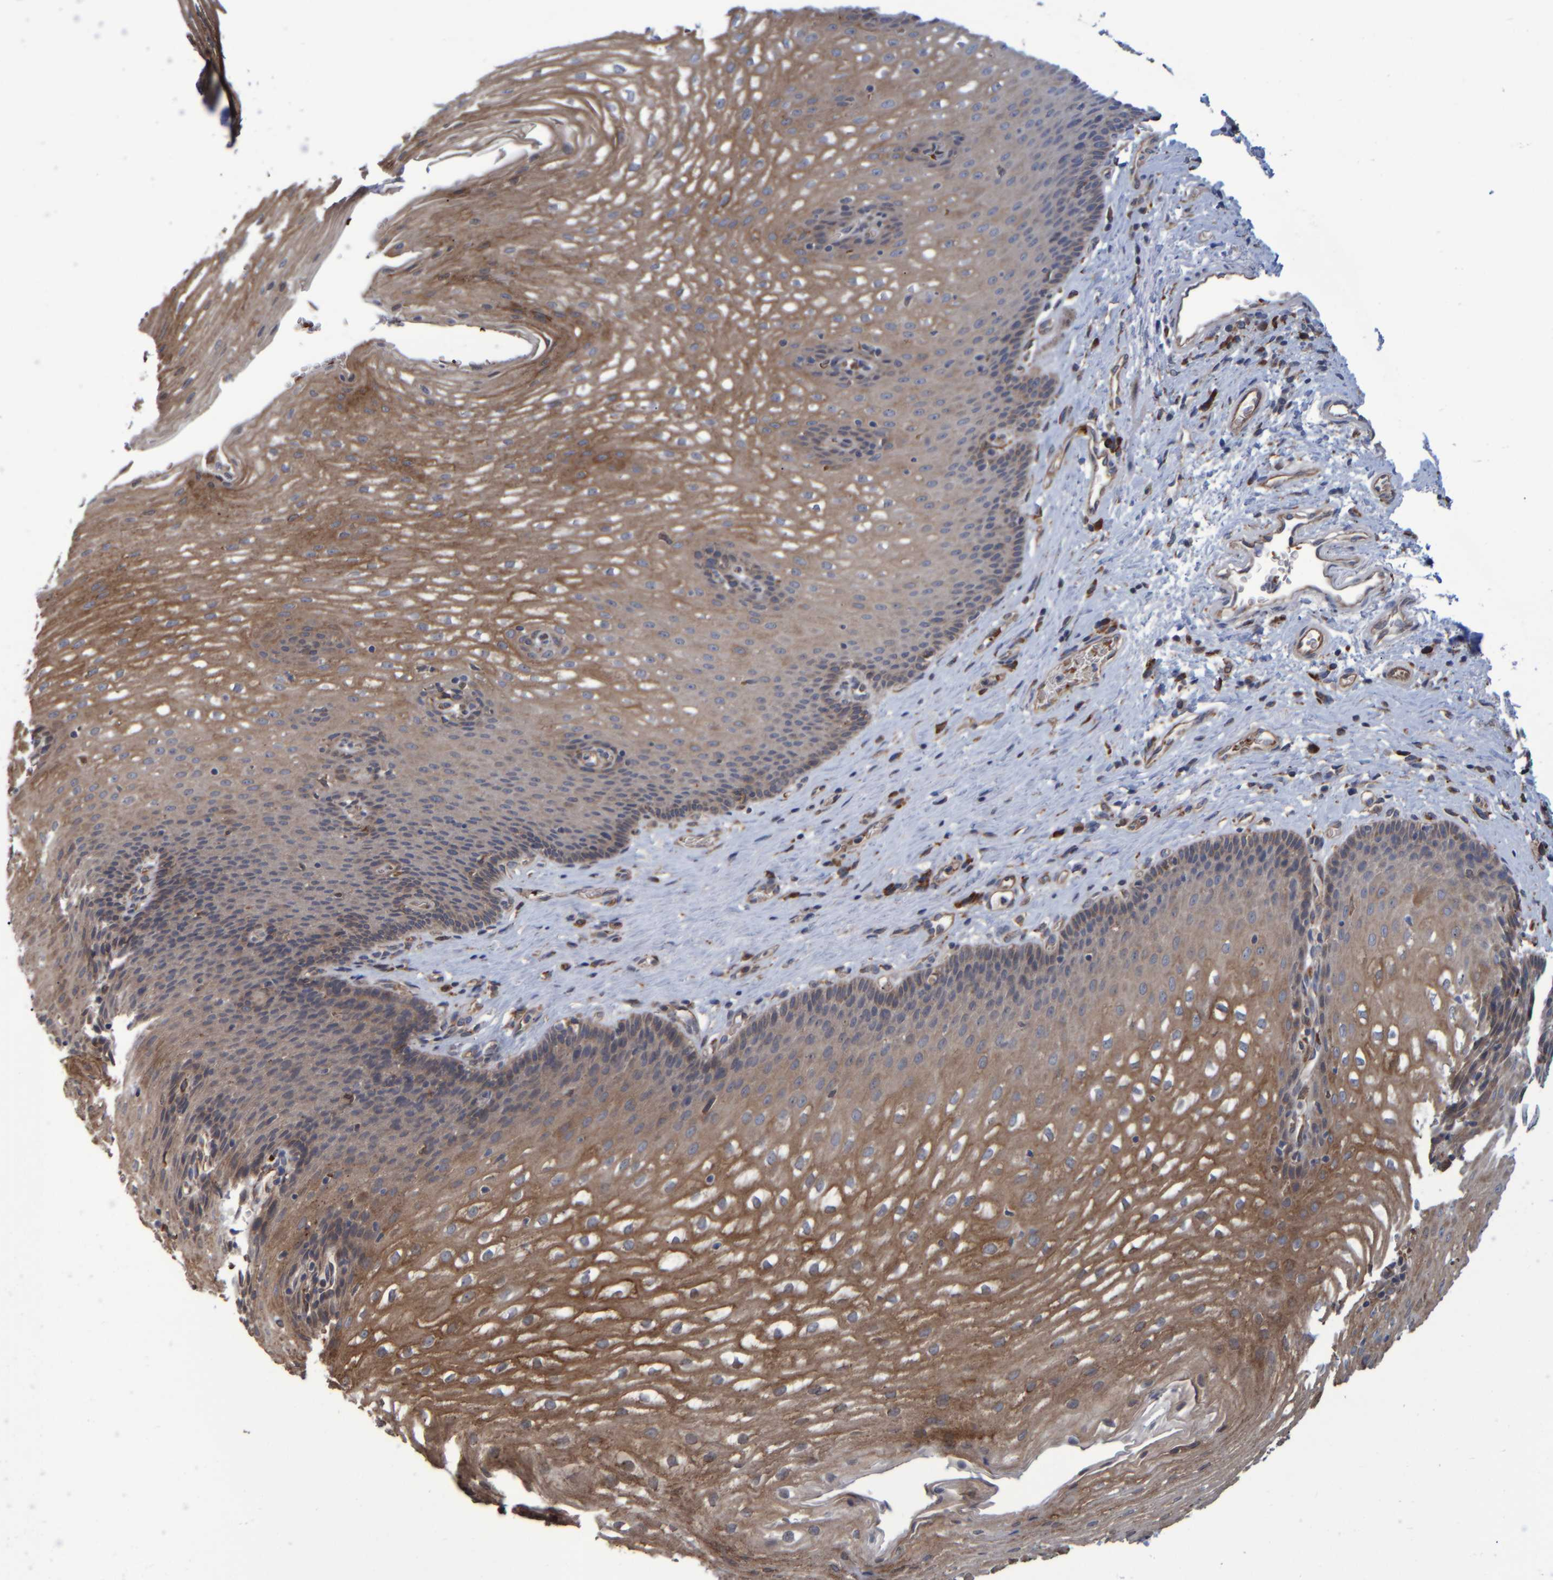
{"staining": {"intensity": "moderate", "quantity": ">75%", "location": "cytoplasmic/membranous"}, "tissue": "esophagus", "cell_type": "Squamous epithelial cells", "image_type": "normal", "snomed": [{"axis": "morphology", "description": "Normal tissue, NOS"}, {"axis": "topography", "description": "Esophagus"}], "caption": "The histopathology image demonstrates staining of unremarkable esophagus, revealing moderate cytoplasmic/membranous protein staining (brown color) within squamous epithelial cells.", "gene": "SPAG5", "patient": {"sex": "male", "age": 48}}